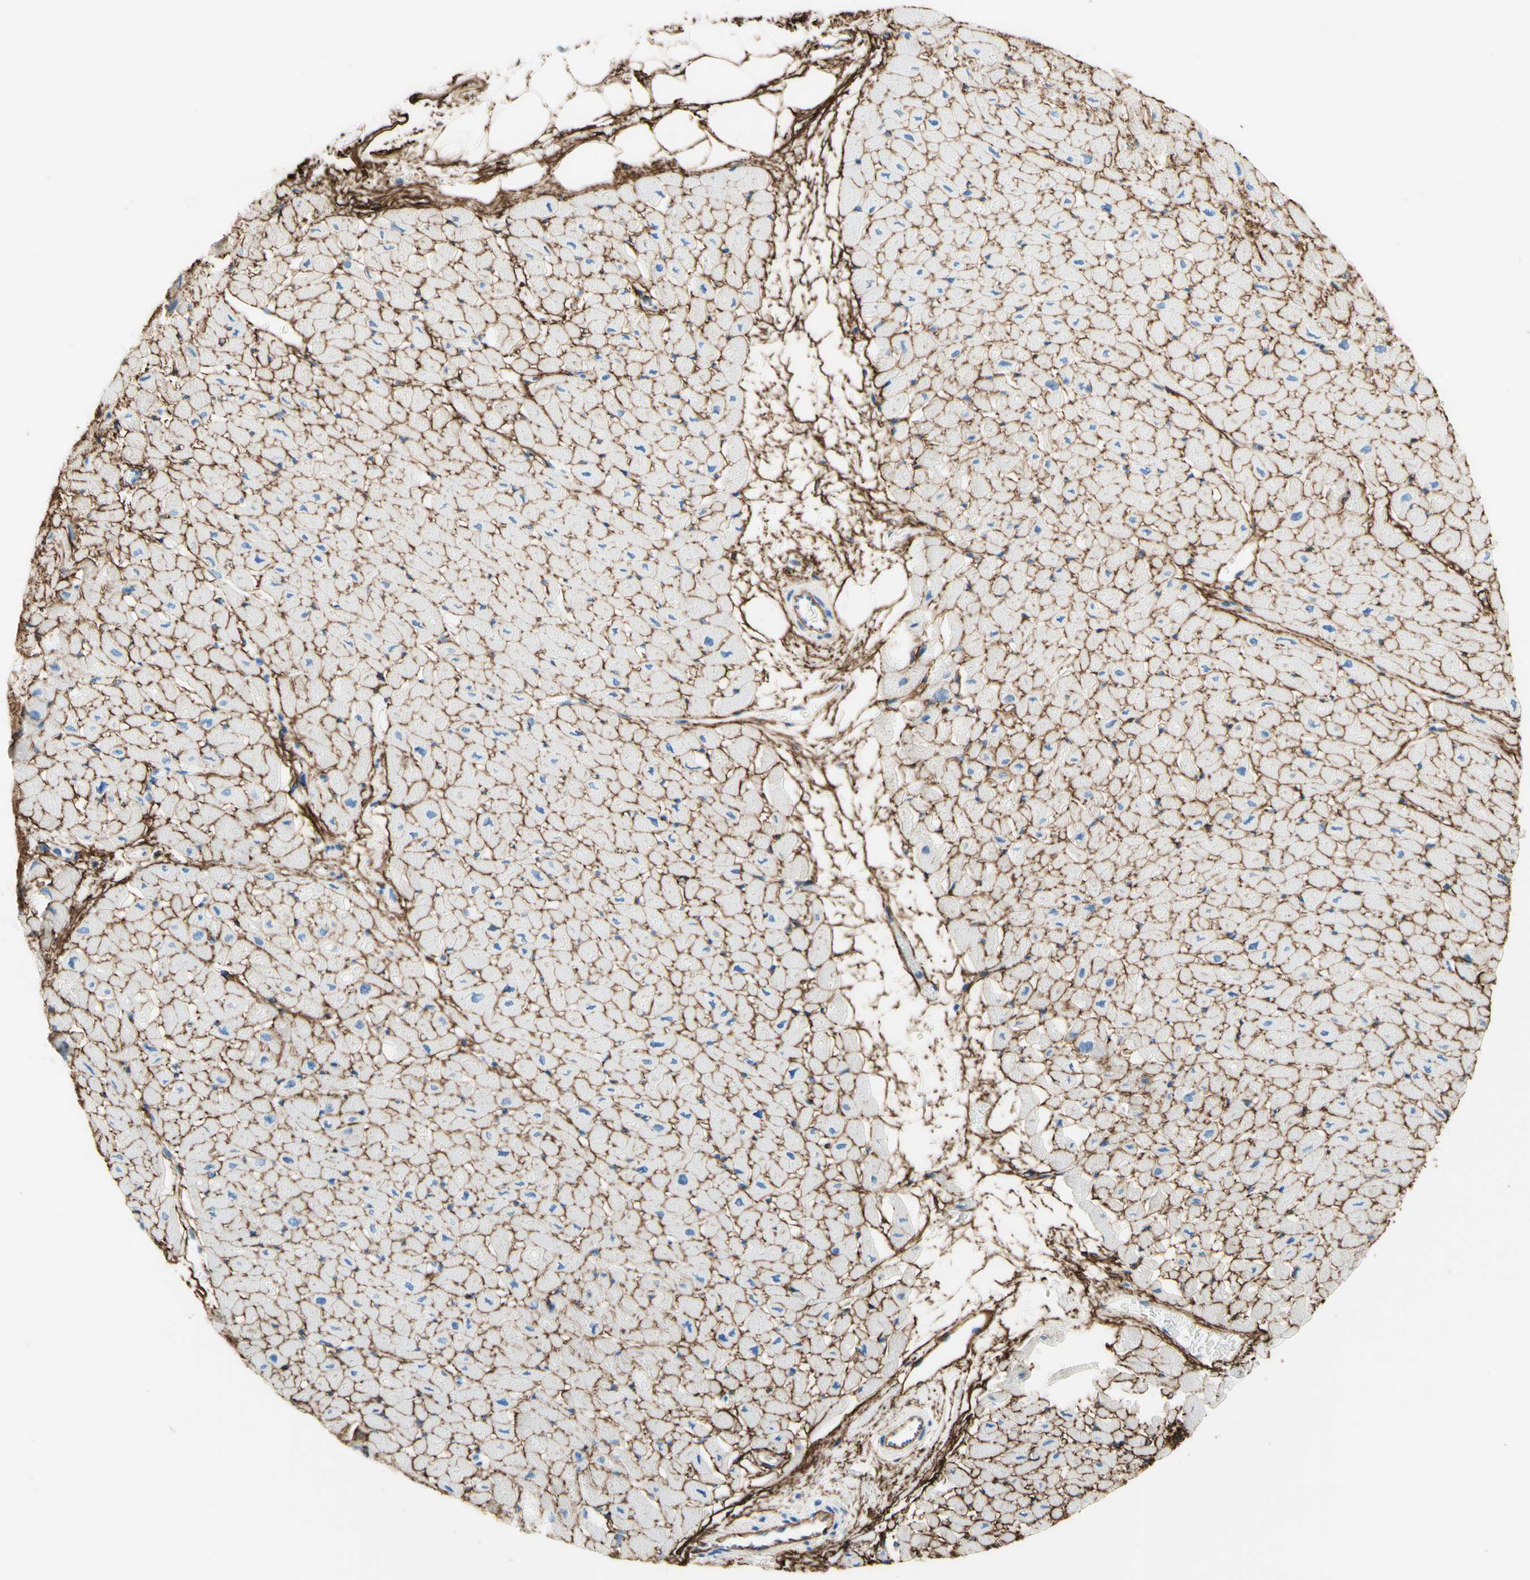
{"staining": {"intensity": "negative", "quantity": "none", "location": "none"}, "tissue": "heart muscle", "cell_type": "Cardiomyocytes", "image_type": "normal", "snomed": [{"axis": "morphology", "description": "Normal tissue, NOS"}, {"axis": "topography", "description": "Heart"}], "caption": "Heart muscle stained for a protein using IHC exhibits no expression cardiomyocytes.", "gene": "MFAP5", "patient": {"sex": "male", "age": 45}}